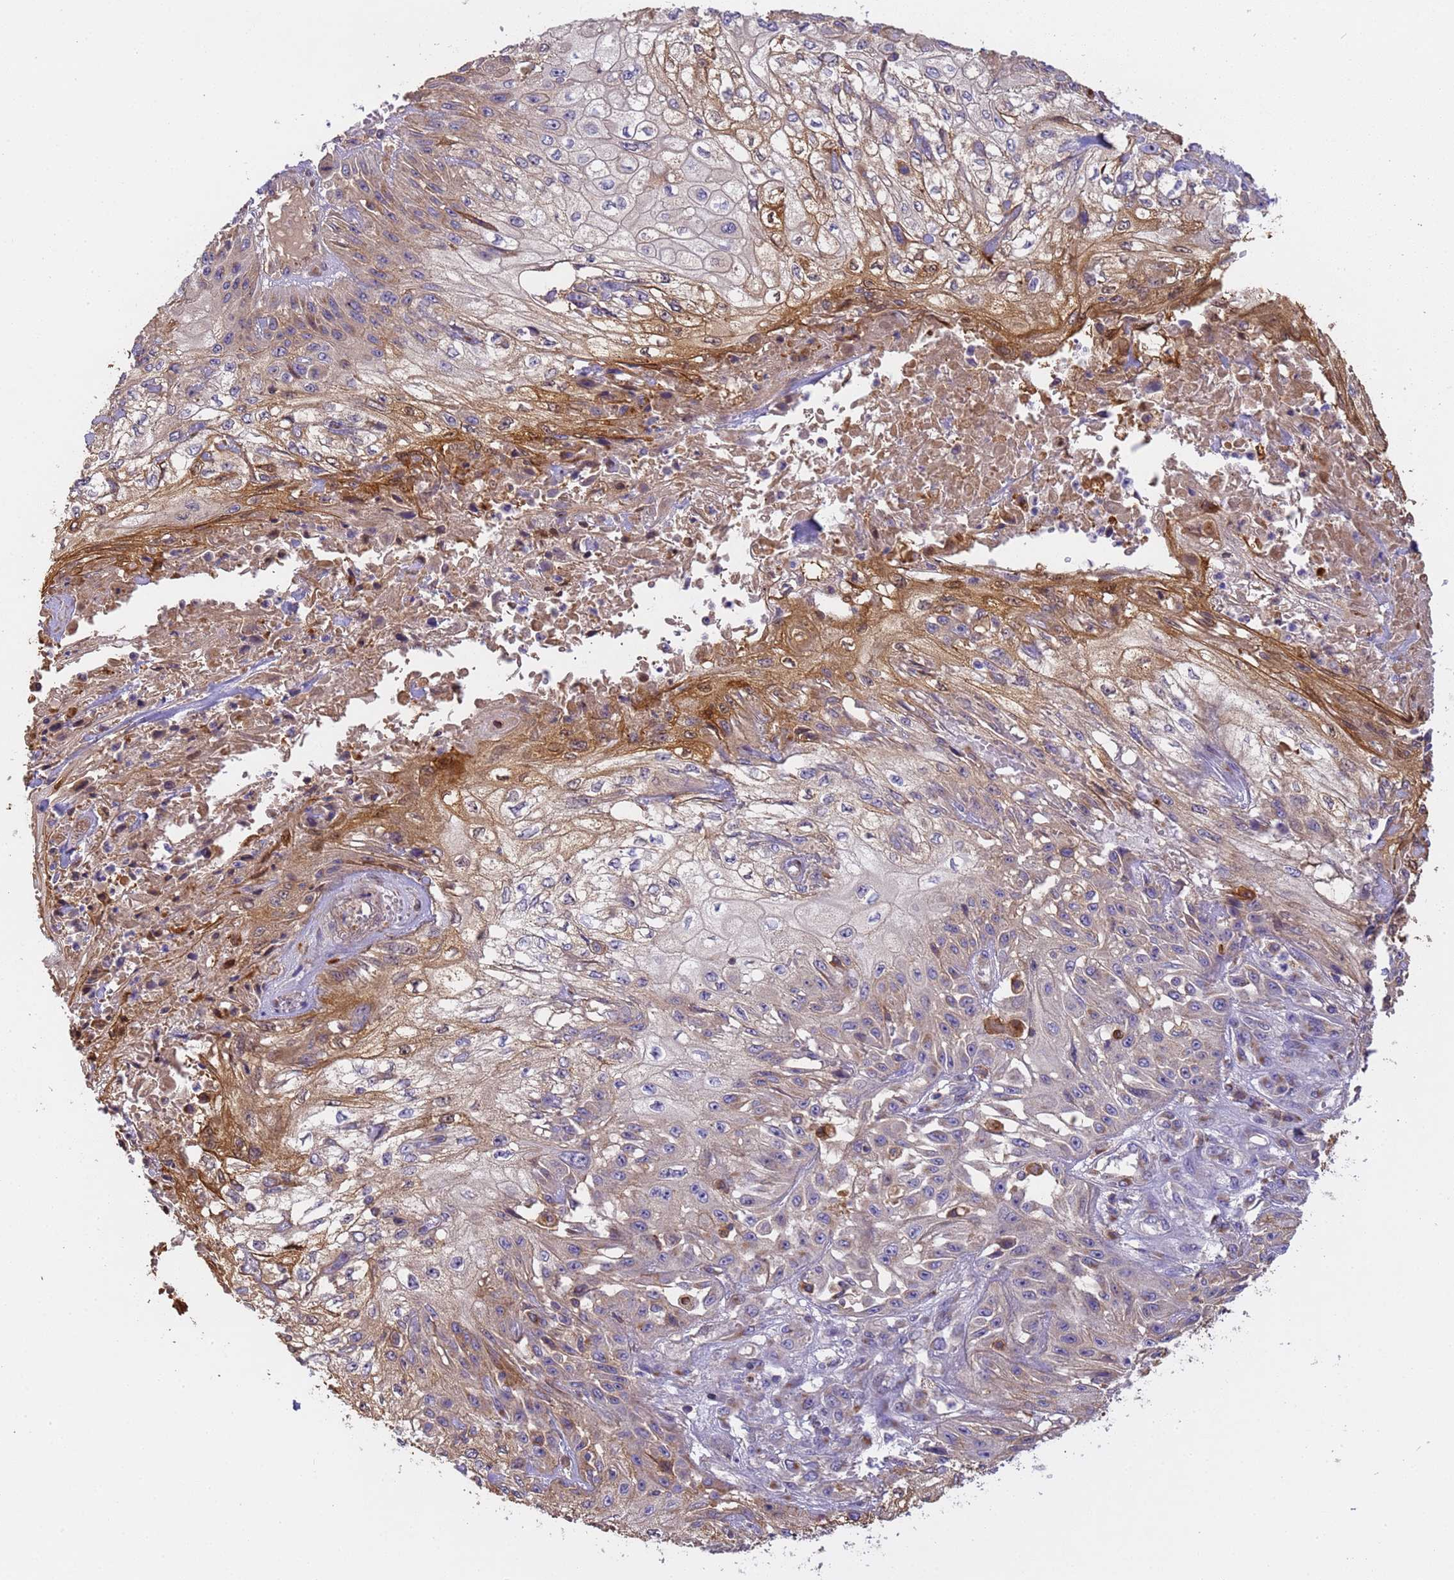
{"staining": {"intensity": "moderate", "quantity": "25%-75%", "location": "cytoplasmic/membranous"}, "tissue": "skin cancer", "cell_type": "Tumor cells", "image_type": "cancer", "snomed": [{"axis": "morphology", "description": "Squamous cell carcinoma, NOS"}, {"axis": "morphology", "description": "Squamous cell carcinoma, metastatic, NOS"}, {"axis": "topography", "description": "Skin"}, {"axis": "topography", "description": "Lymph node"}], "caption": "This image reveals immunohistochemistry (IHC) staining of human skin cancer (squamous cell carcinoma), with medium moderate cytoplasmic/membranous staining in about 25%-75% of tumor cells.", "gene": "M6PR", "patient": {"sex": "male", "age": 75}}